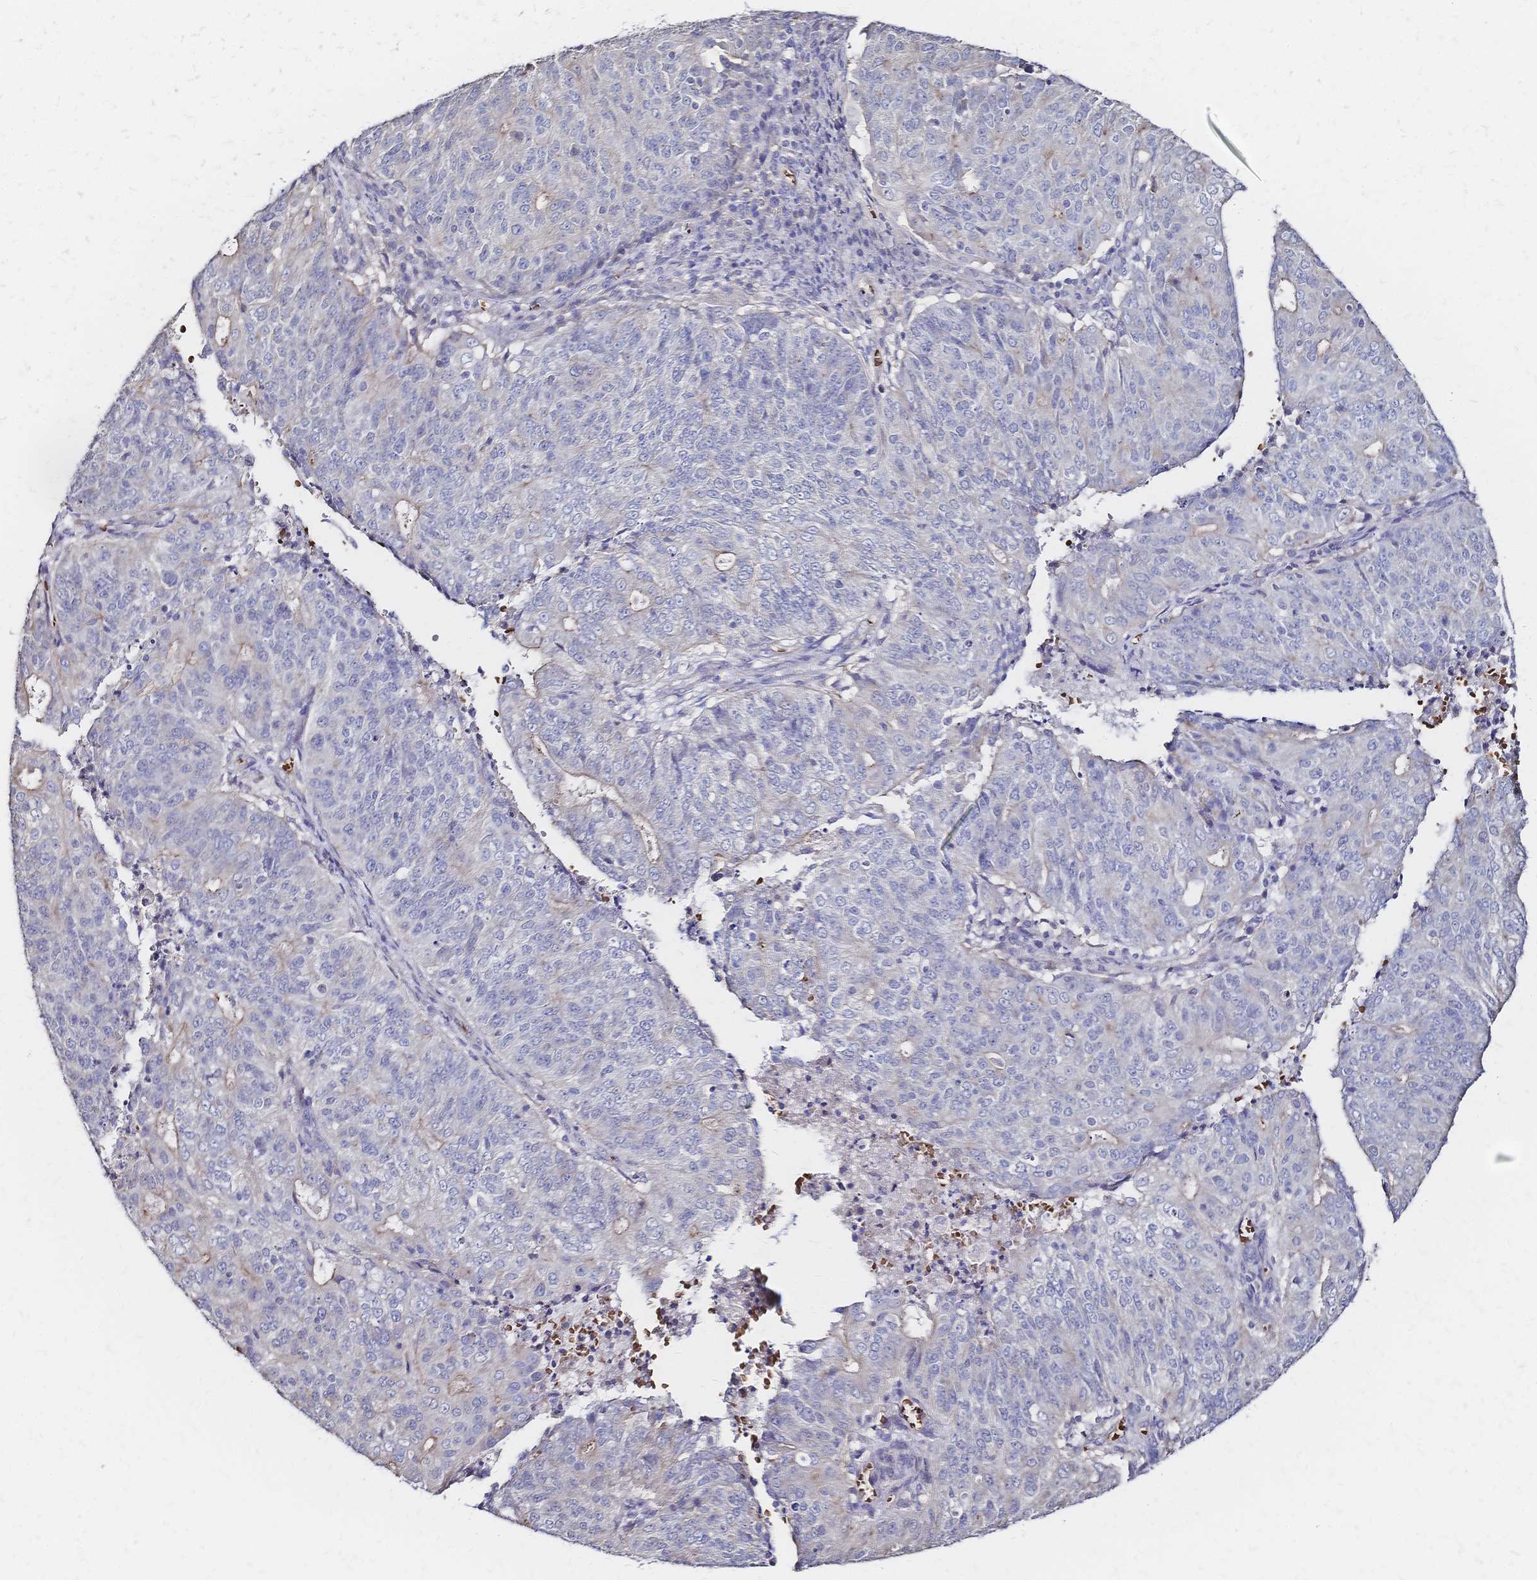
{"staining": {"intensity": "negative", "quantity": "none", "location": "none"}, "tissue": "endometrial cancer", "cell_type": "Tumor cells", "image_type": "cancer", "snomed": [{"axis": "morphology", "description": "Adenocarcinoma, NOS"}, {"axis": "topography", "description": "Endometrium"}], "caption": "This is an IHC histopathology image of human endometrial cancer. There is no staining in tumor cells.", "gene": "SLC5A1", "patient": {"sex": "female", "age": 82}}